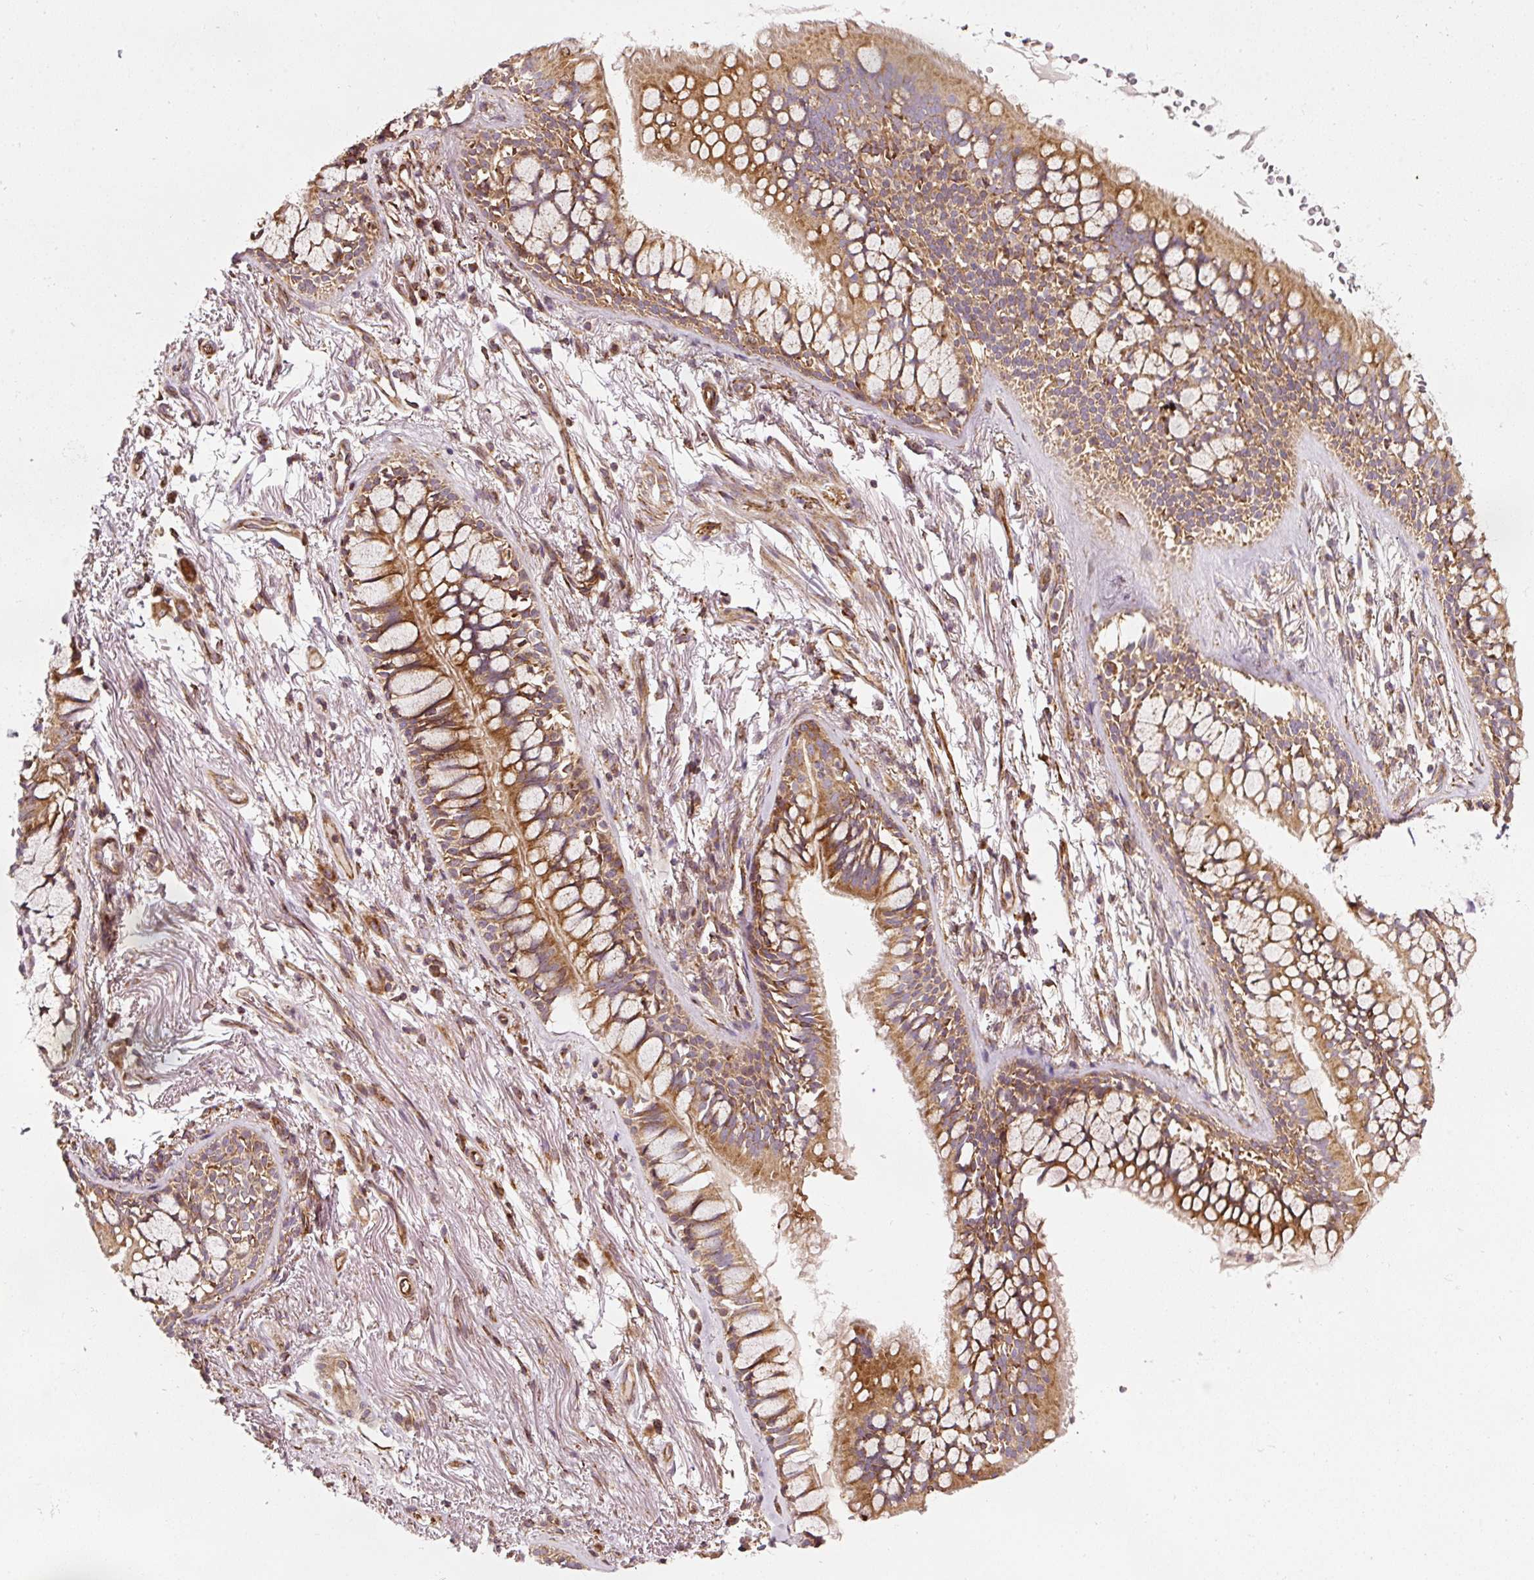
{"staining": {"intensity": "moderate", "quantity": ">75%", "location": "cytoplasmic/membranous"}, "tissue": "soft tissue", "cell_type": "Chondrocytes", "image_type": "normal", "snomed": [{"axis": "morphology", "description": "Normal tissue, NOS"}, {"axis": "topography", "description": "Bronchus"}], "caption": "Protein expression analysis of normal soft tissue shows moderate cytoplasmic/membranous expression in approximately >75% of chondrocytes. The staining was performed using DAB to visualize the protein expression in brown, while the nuclei were stained in blue with hematoxylin (Magnification: 20x).", "gene": "ISCU", "patient": {"sex": "male", "age": 70}}